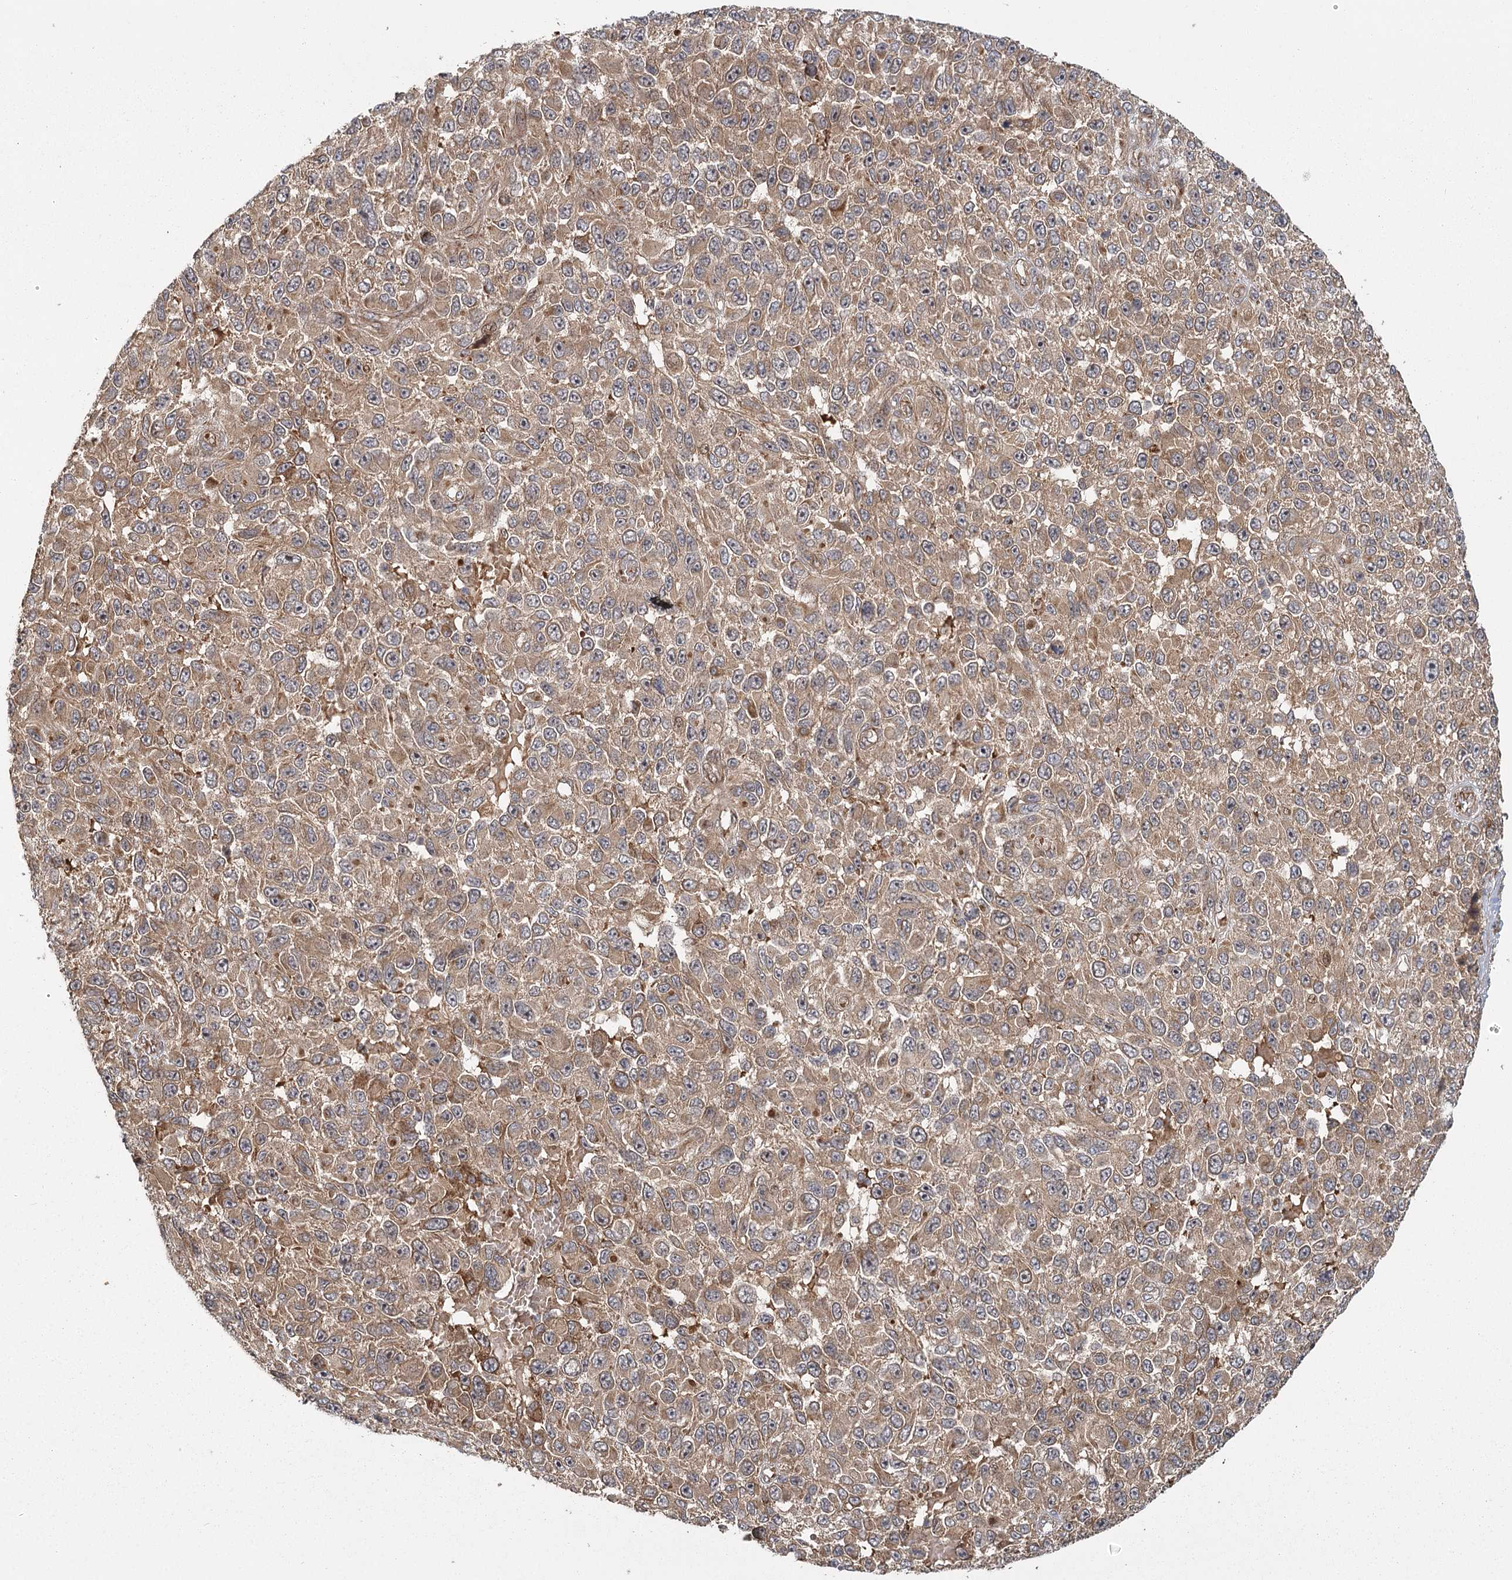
{"staining": {"intensity": "moderate", "quantity": ">75%", "location": "cytoplasmic/membranous"}, "tissue": "melanoma", "cell_type": "Tumor cells", "image_type": "cancer", "snomed": [{"axis": "morphology", "description": "Malignant melanoma, NOS"}, {"axis": "topography", "description": "Skin"}], "caption": "Brown immunohistochemical staining in human malignant melanoma exhibits moderate cytoplasmic/membranous expression in about >75% of tumor cells.", "gene": "RAPGEF6", "patient": {"sex": "female", "age": 96}}